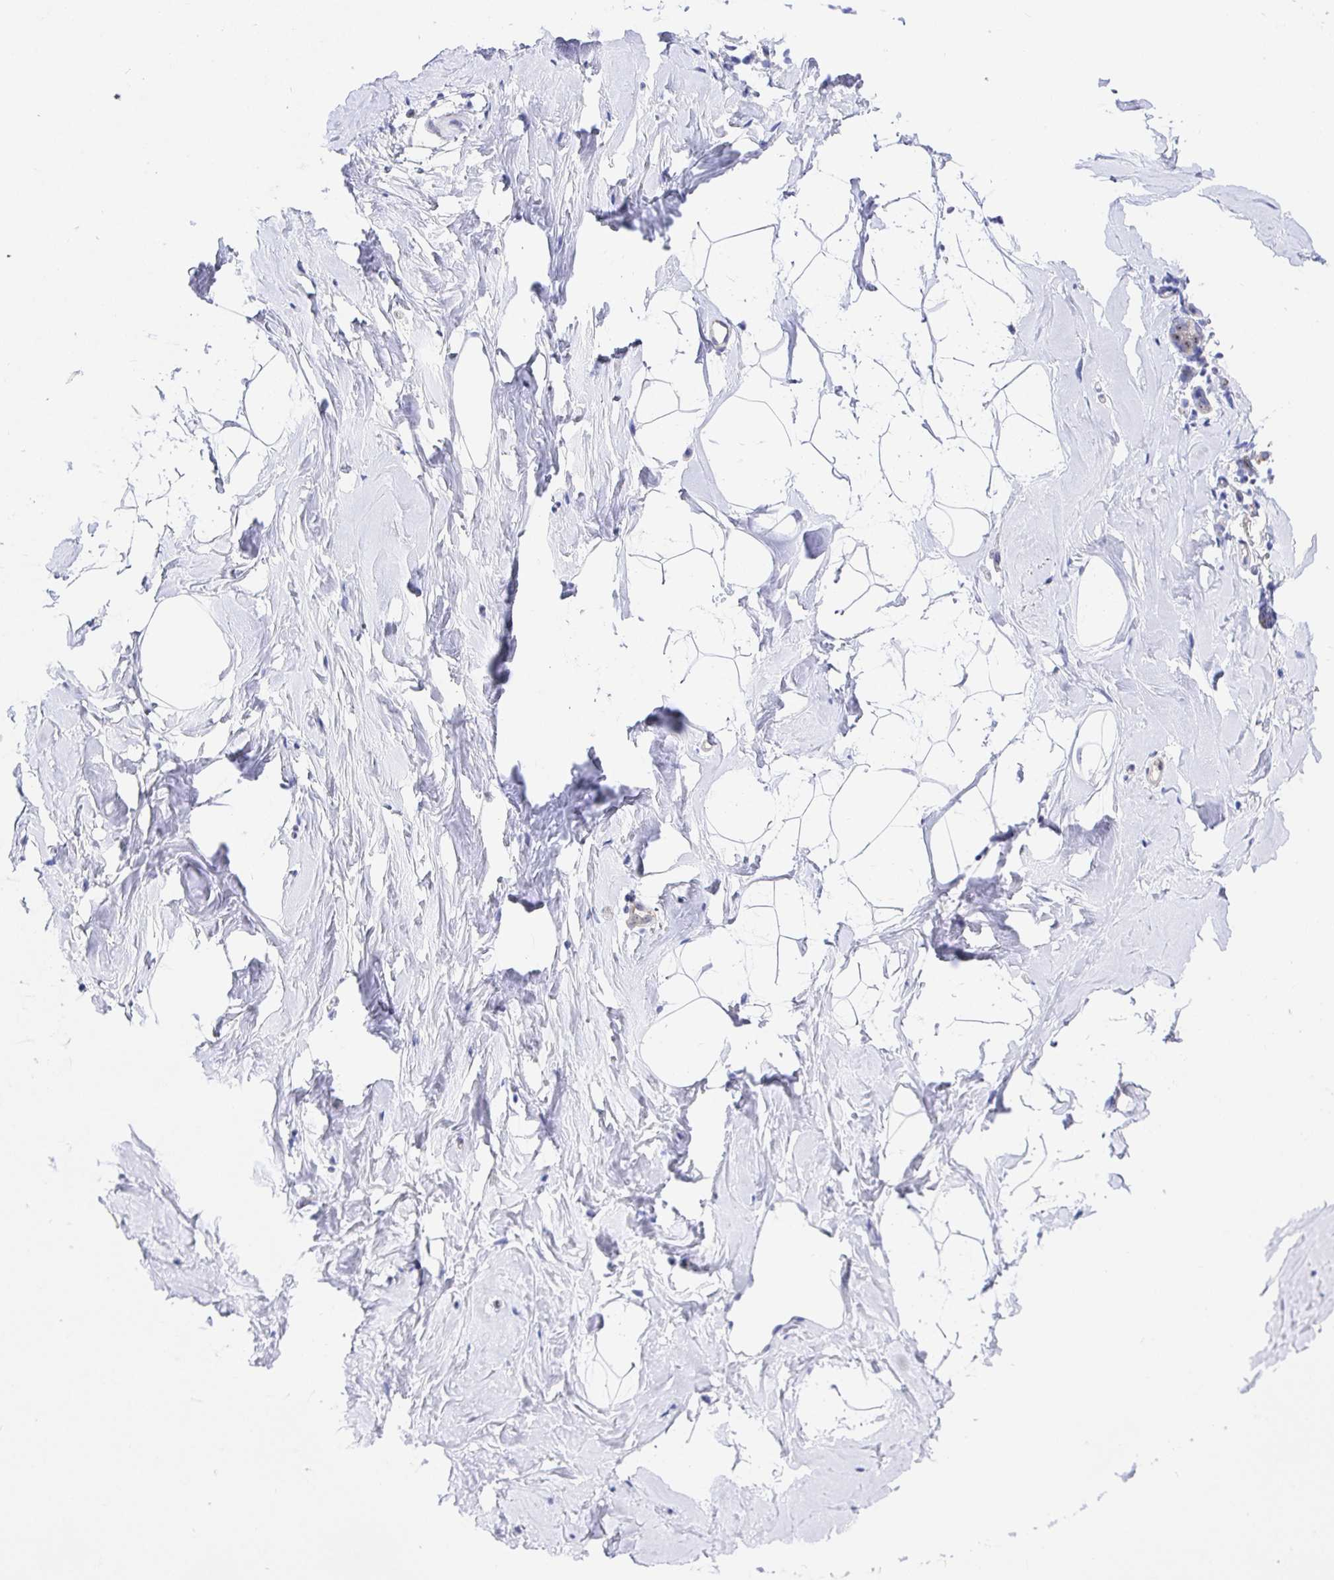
{"staining": {"intensity": "negative", "quantity": "none", "location": "none"}, "tissue": "breast", "cell_type": "Adipocytes", "image_type": "normal", "snomed": [{"axis": "morphology", "description": "Normal tissue, NOS"}, {"axis": "topography", "description": "Breast"}], "caption": "There is no significant positivity in adipocytes of breast. The staining was performed using DAB to visualize the protein expression in brown, while the nuclei were stained in blue with hematoxylin (Magnification: 20x).", "gene": "TIMELESS", "patient": {"sex": "female", "age": 32}}